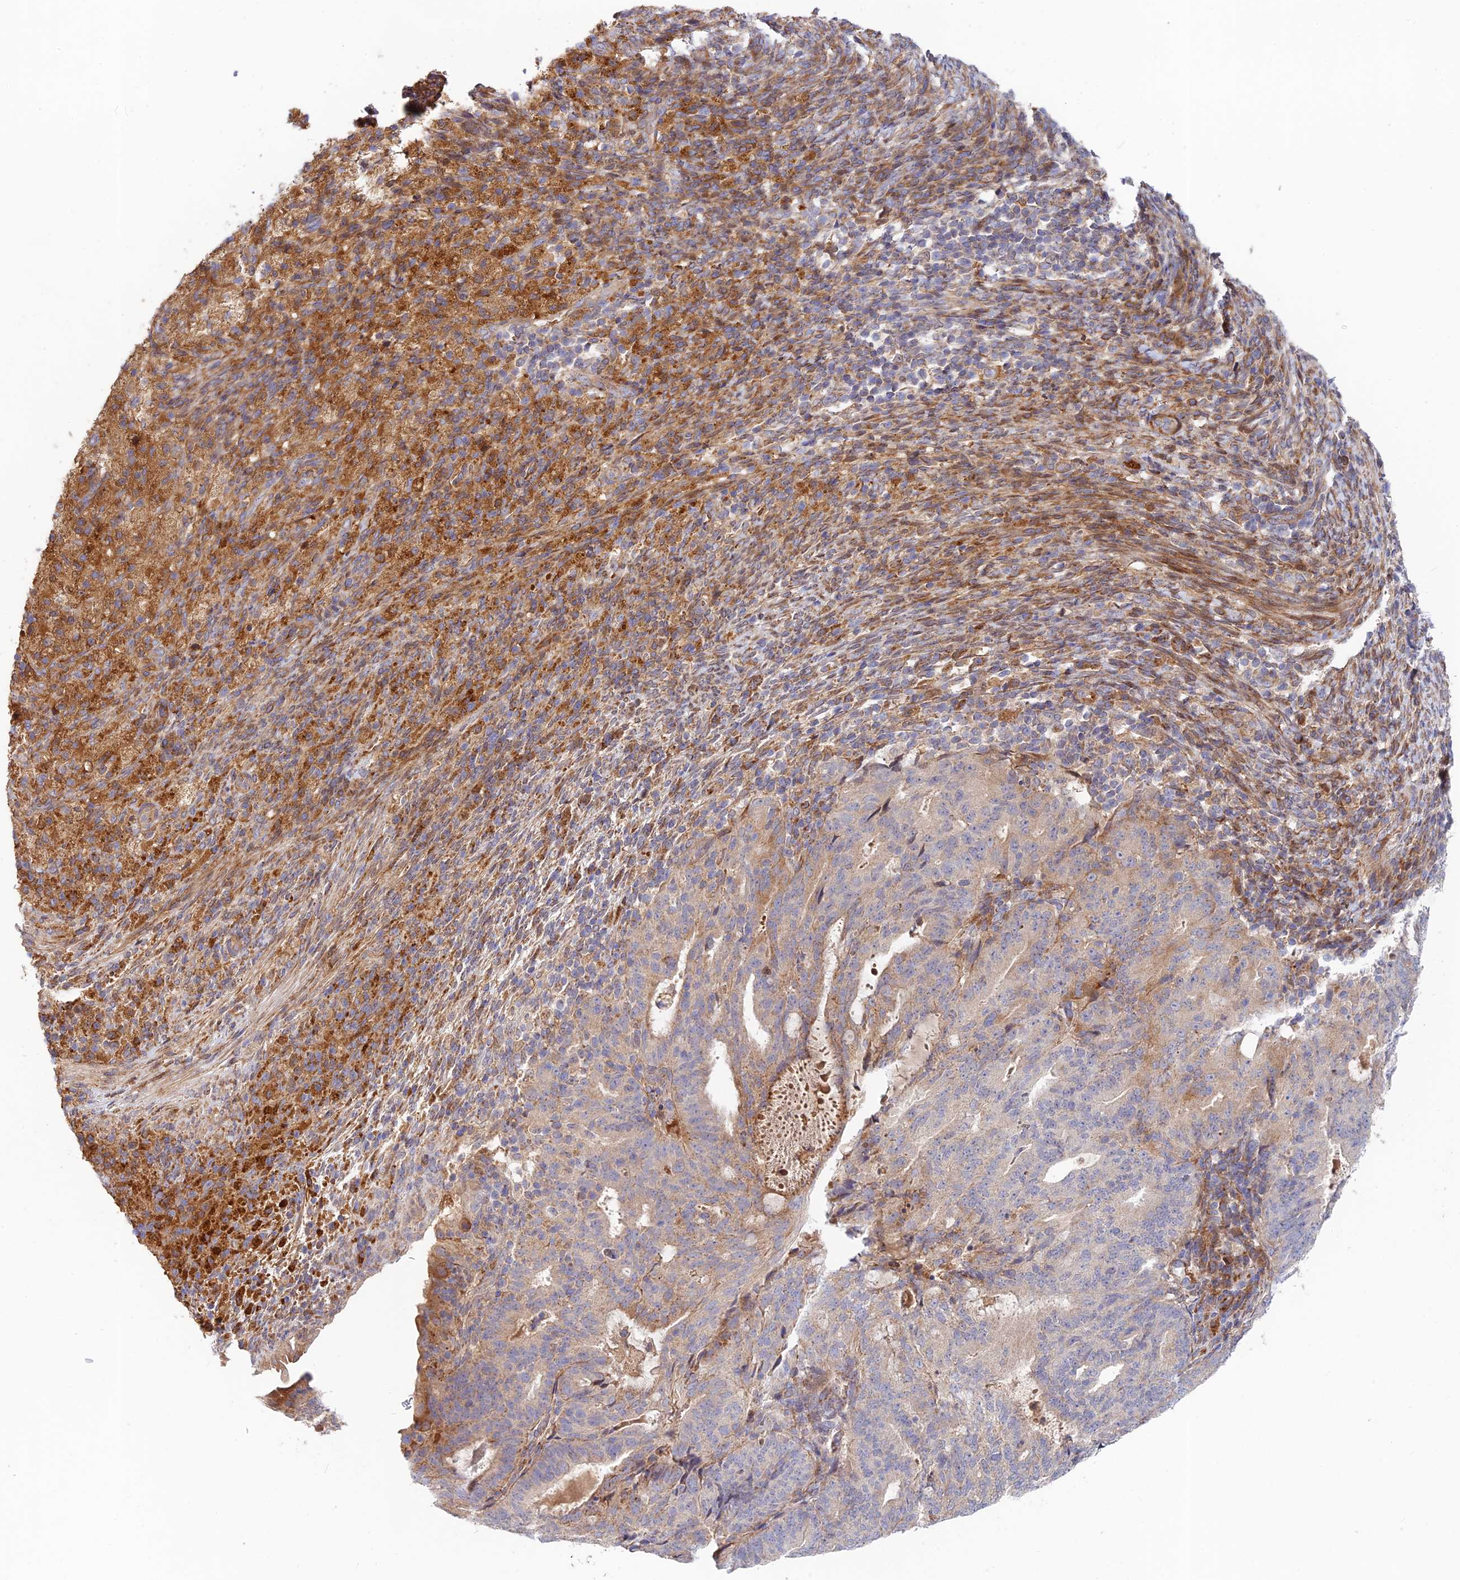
{"staining": {"intensity": "moderate", "quantity": "<25%", "location": "cytoplasmic/membranous"}, "tissue": "endometrial cancer", "cell_type": "Tumor cells", "image_type": "cancer", "snomed": [{"axis": "morphology", "description": "Adenocarcinoma, NOS"}, {"axis": "topography", "description": "Endometrium"}], "caption": "Immunohistochemical staining of human adenocarcinoma (endometrial) reveals low levels of moderate cytoplasmic/membranous staining in approximately <25% of tumor cells. Nuclei are stained in blue.", "gene": "FUOM", "patient": {"sex": "female", "age": 70}}